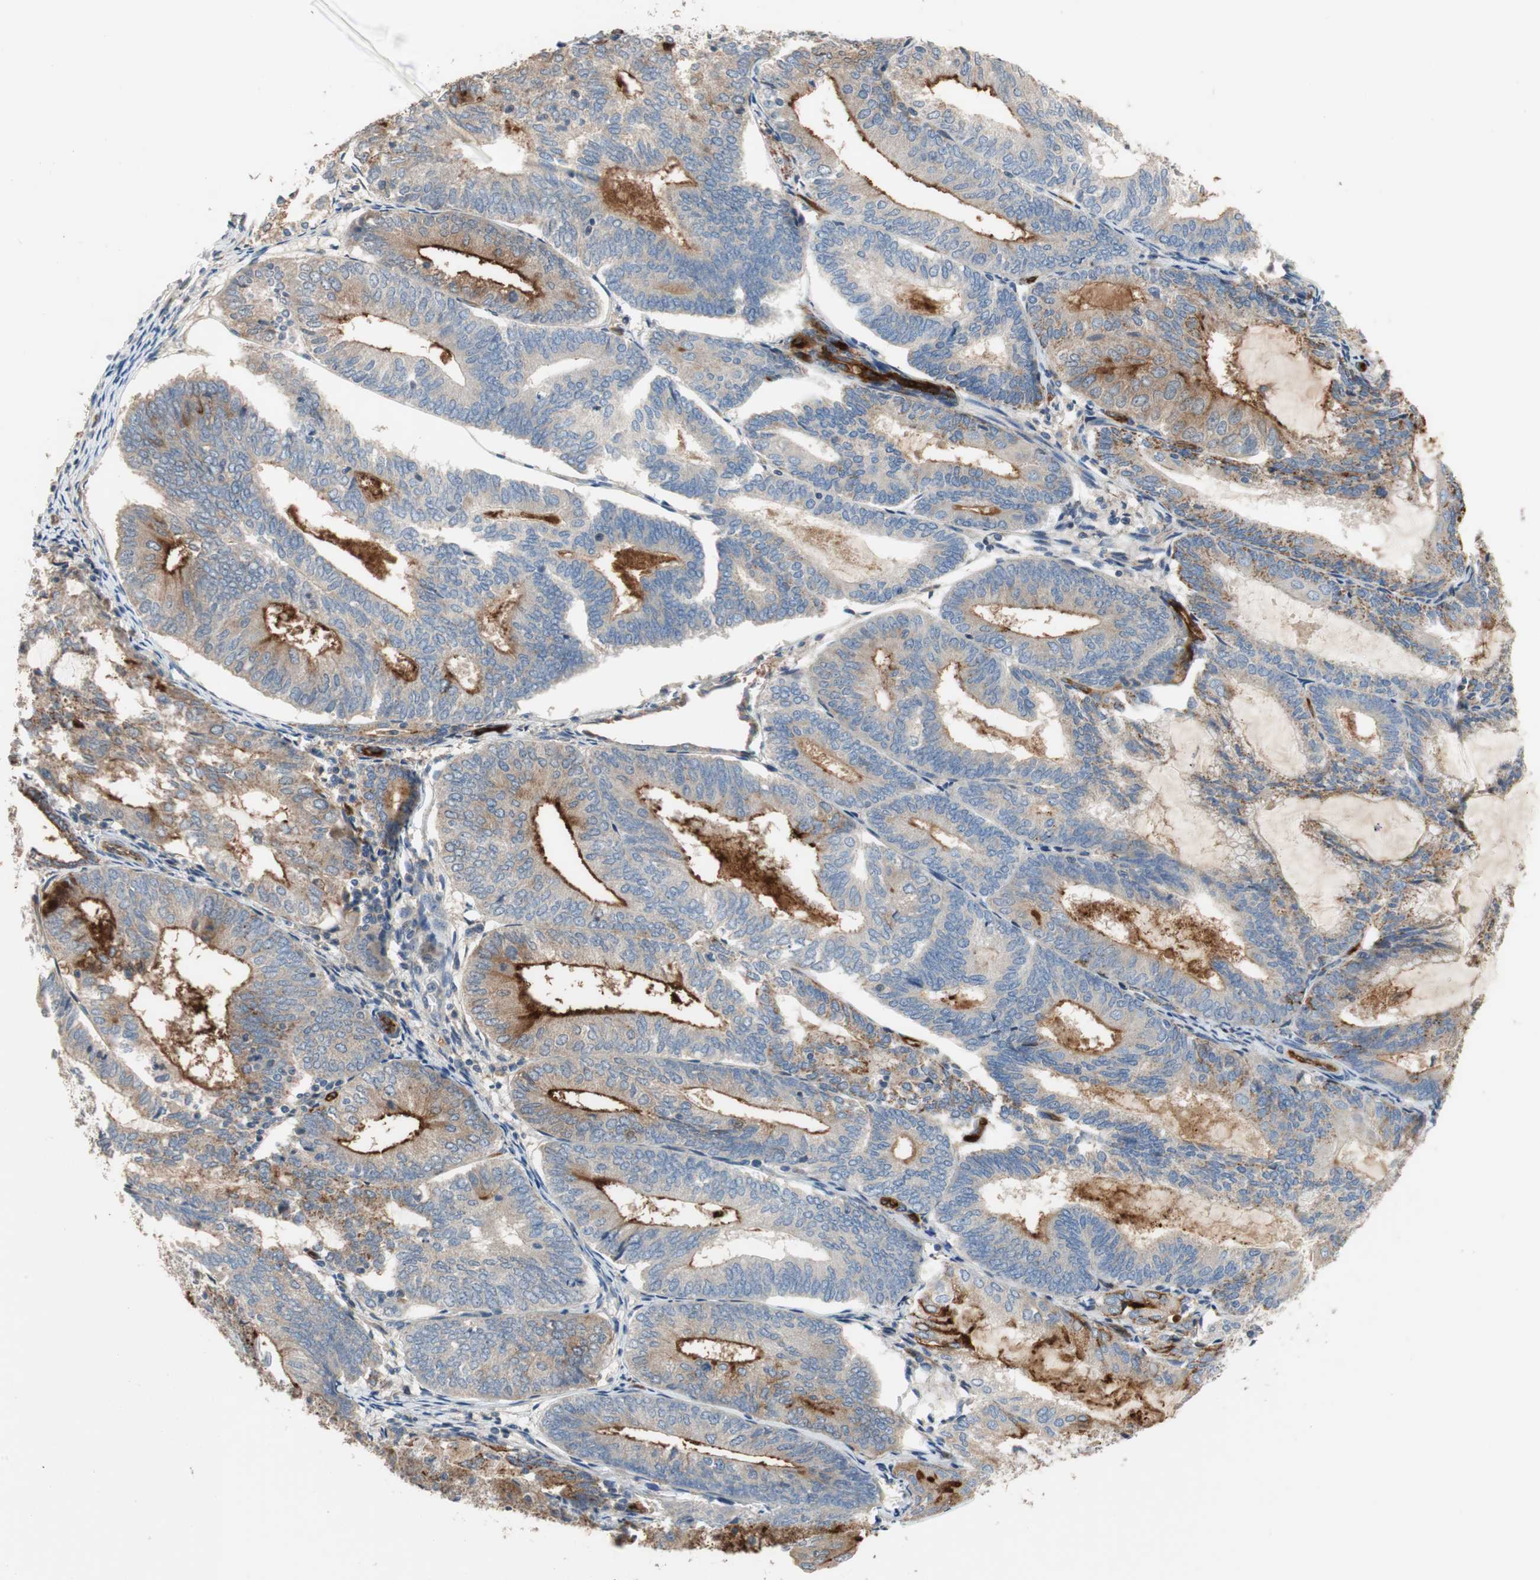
{"staining": {"intensity": "strong", "quantity": "<25%", "location": "cytoplasmic/membranous"}, "tissue": "endometrial cancer", "cell_type": "Tumor cells", "image_type": "cancer", "snomed": [{"axis": "morphology", "description": "Adenocarcinoma, NOS"}, {"axis": "topography", "description": "Endometrium"}], "caption": "The image exhibits a brown stain indicating the presence of a protein in the cytoplasmic/membranous of tumor cells in endometrial adenocarcinoma.", "gene": "ALPL", "patient": {"sex": "female", "age": 81}}